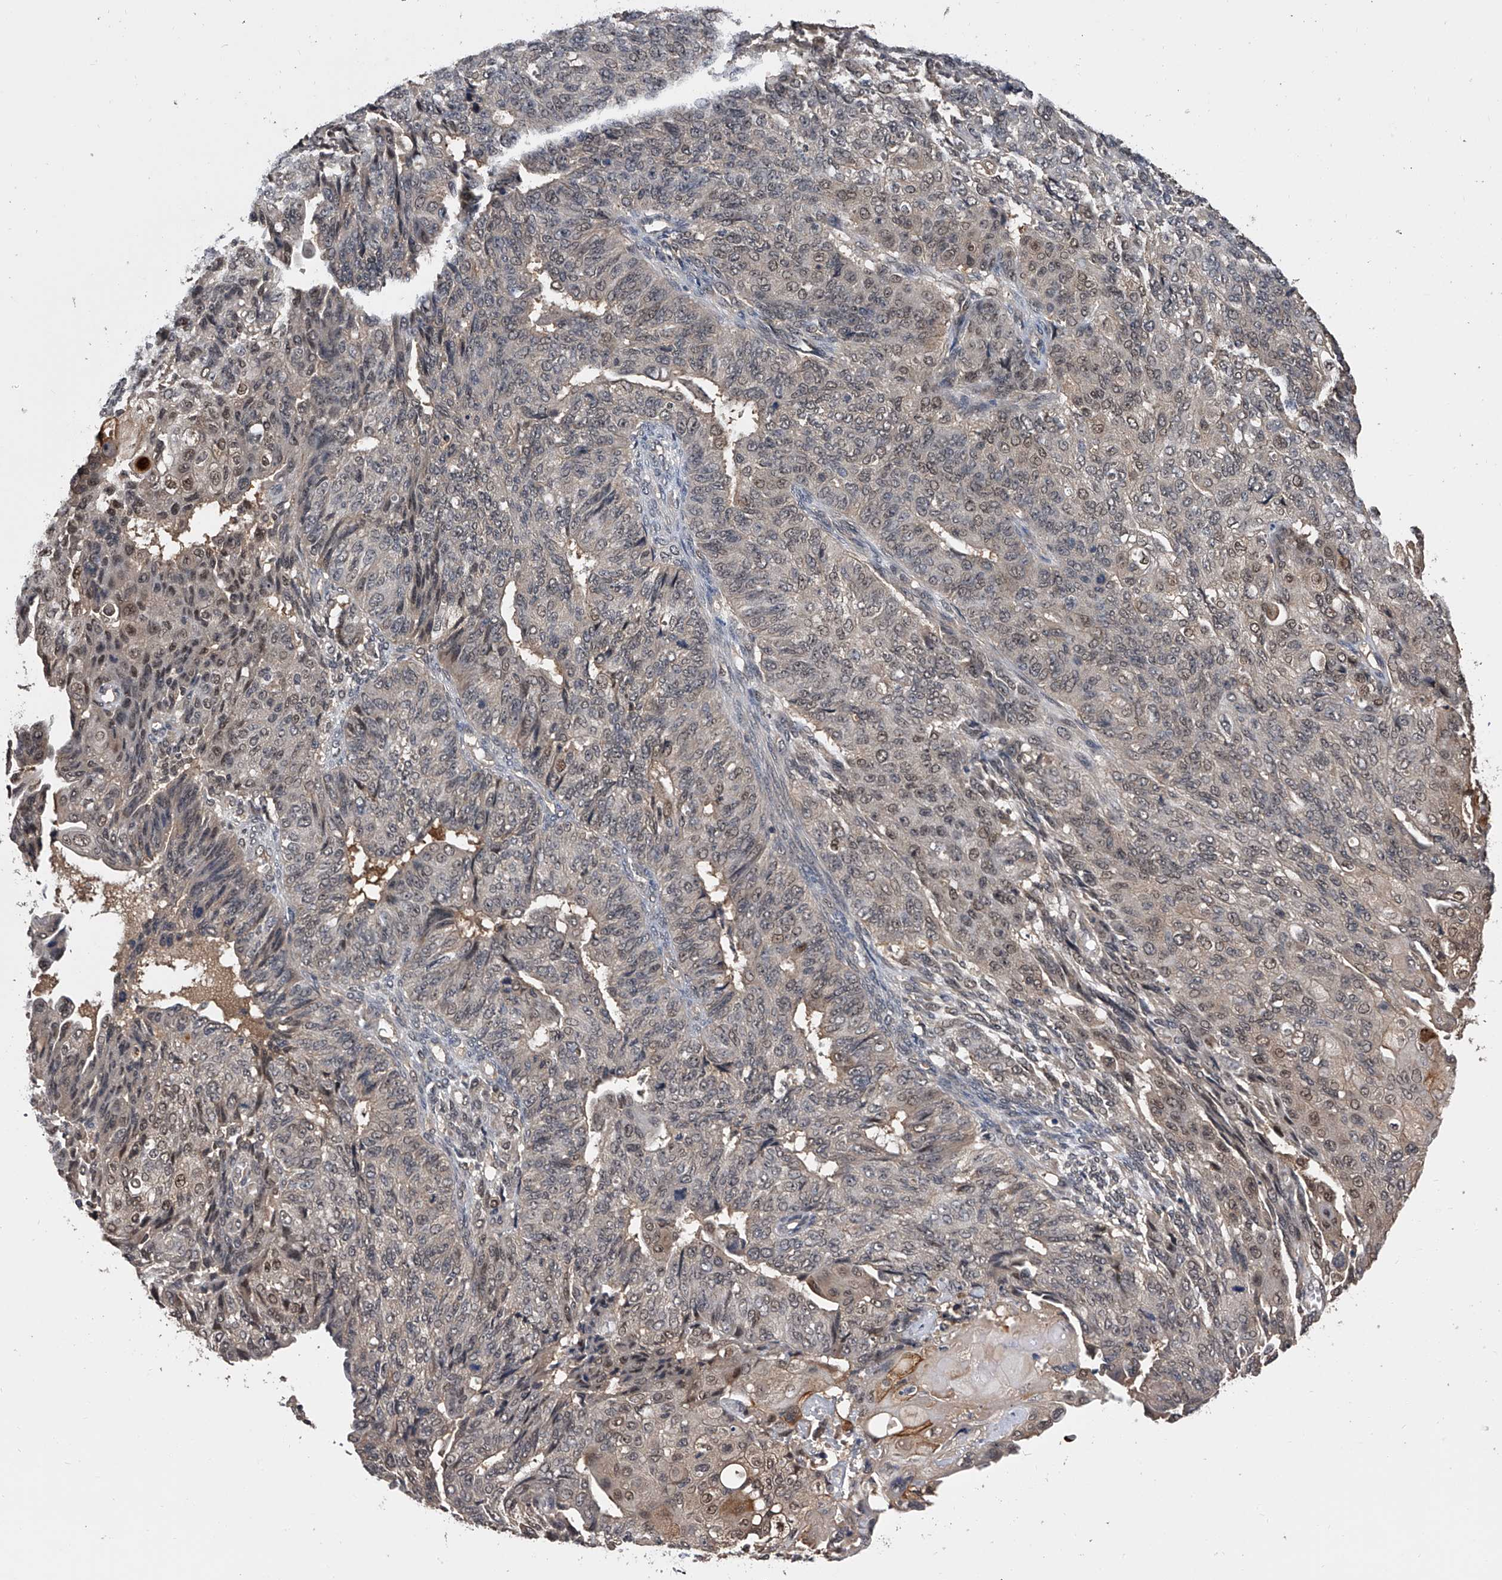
{"staining": {"intensity": "weak", "quantity": "<25%", "location": "nuclear"}, "tissue": "endometrial cancer", "cell_type": "Tumor cells", "image_type": "cancer", "snomed": [{"axis": "morphology", "description": "Adenocarcinoma, NOS"}, {"axis": "topography", "description": "Endometrium"}], "caption": "Tumor cells are negative for brown protein staining in endometrial cancer.", "gene": "EFCAB7", "patient": {"sex": "female", "age": 32}}